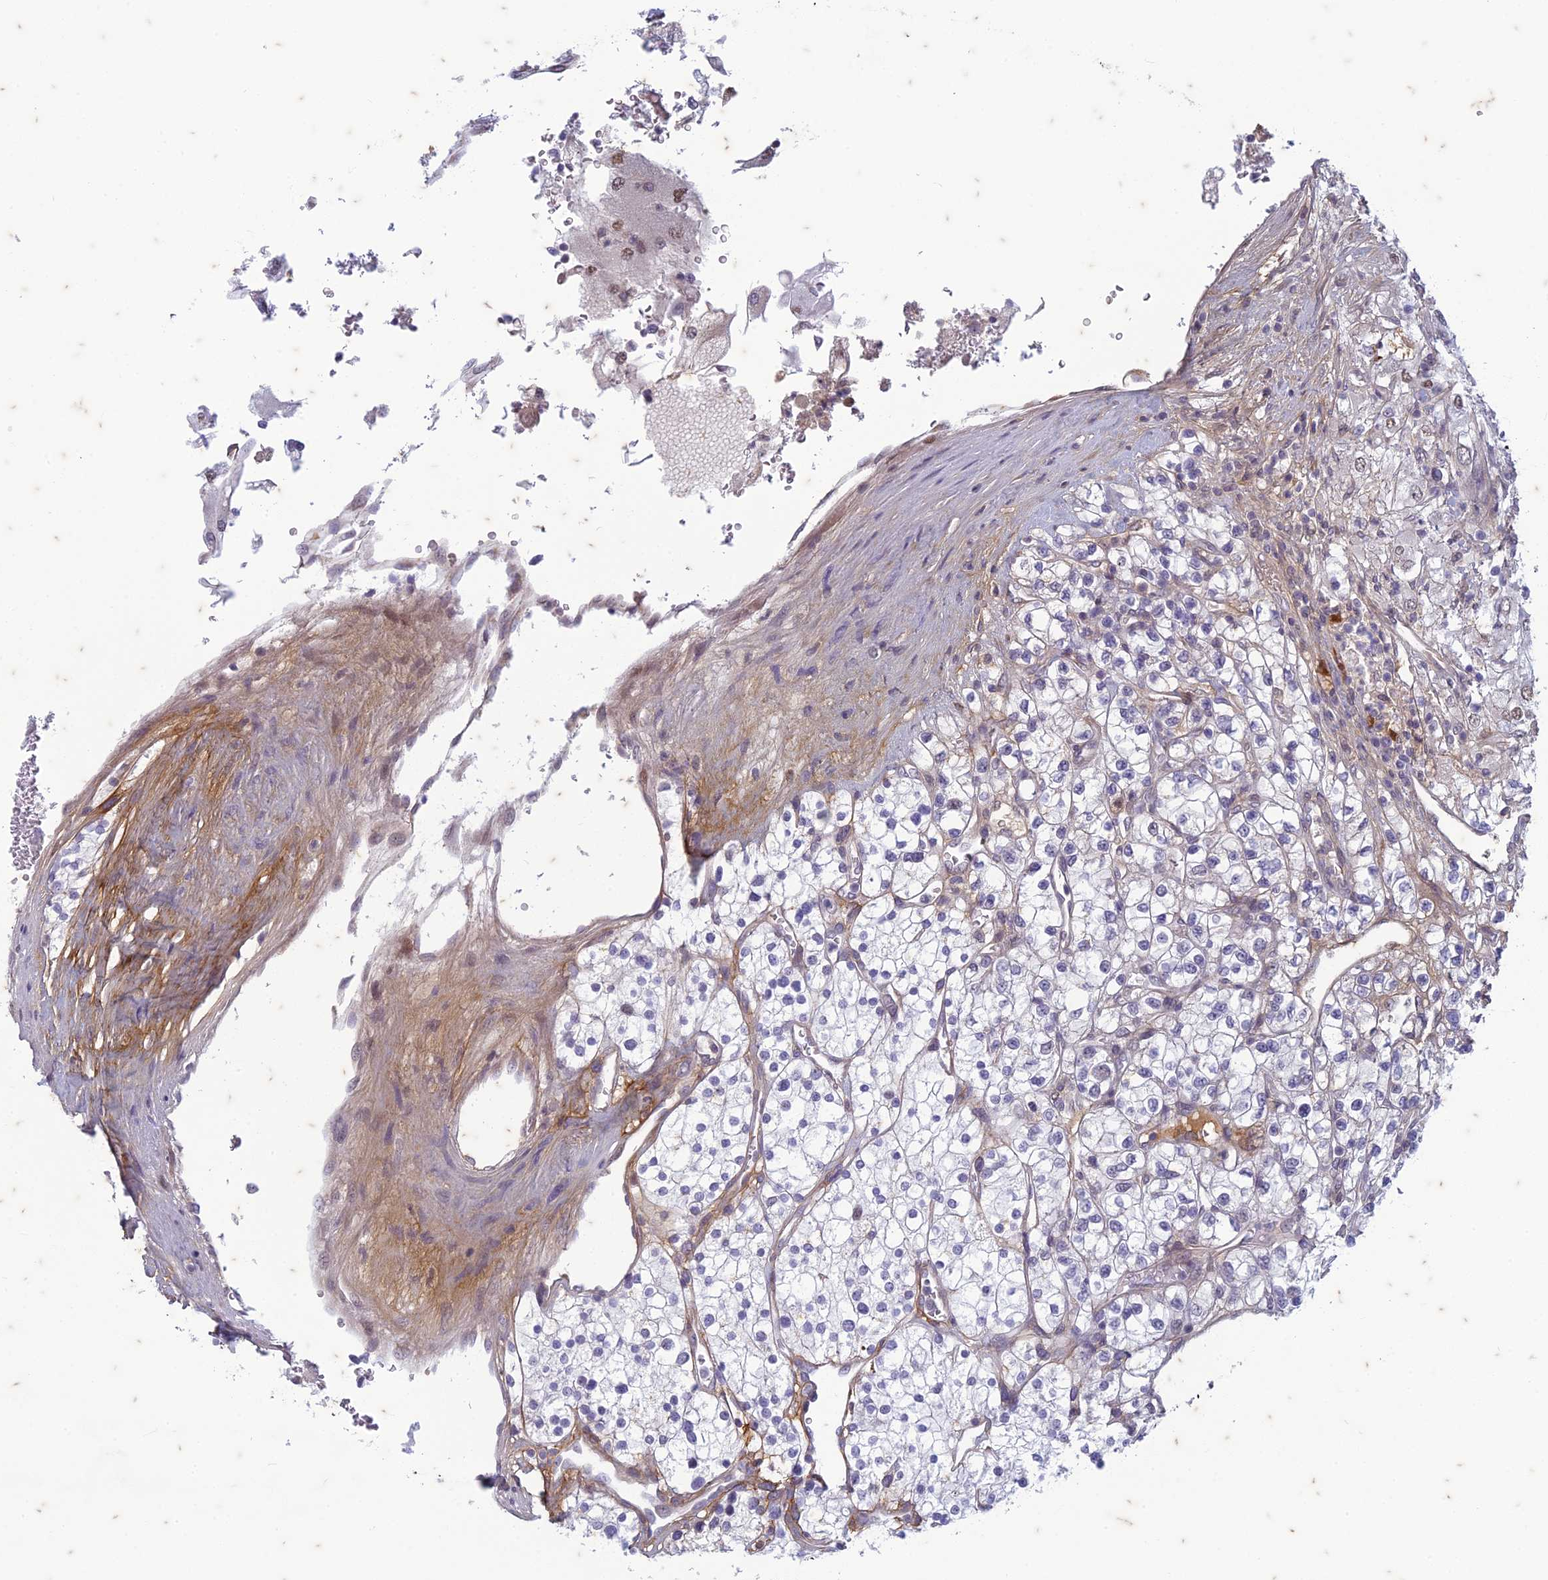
{"staining": {"intensity": "negative", "quantity": "none", "location": "none"}, "tissue": "renal cancer", "cell_type": "Tumor cells", "image_type": "cancer", "snomed": [{"axis": "morphology", "description": "Adenocarcinoma, NOS"}, {"axis": "topography", "description": "Kidney"}], "caption": "Immunohistochemistry of renal adenocarcinoma shows no staining in tumor cells.", "gene": "PABPN1L", "patient": {"sex": "male", "age": 80}}